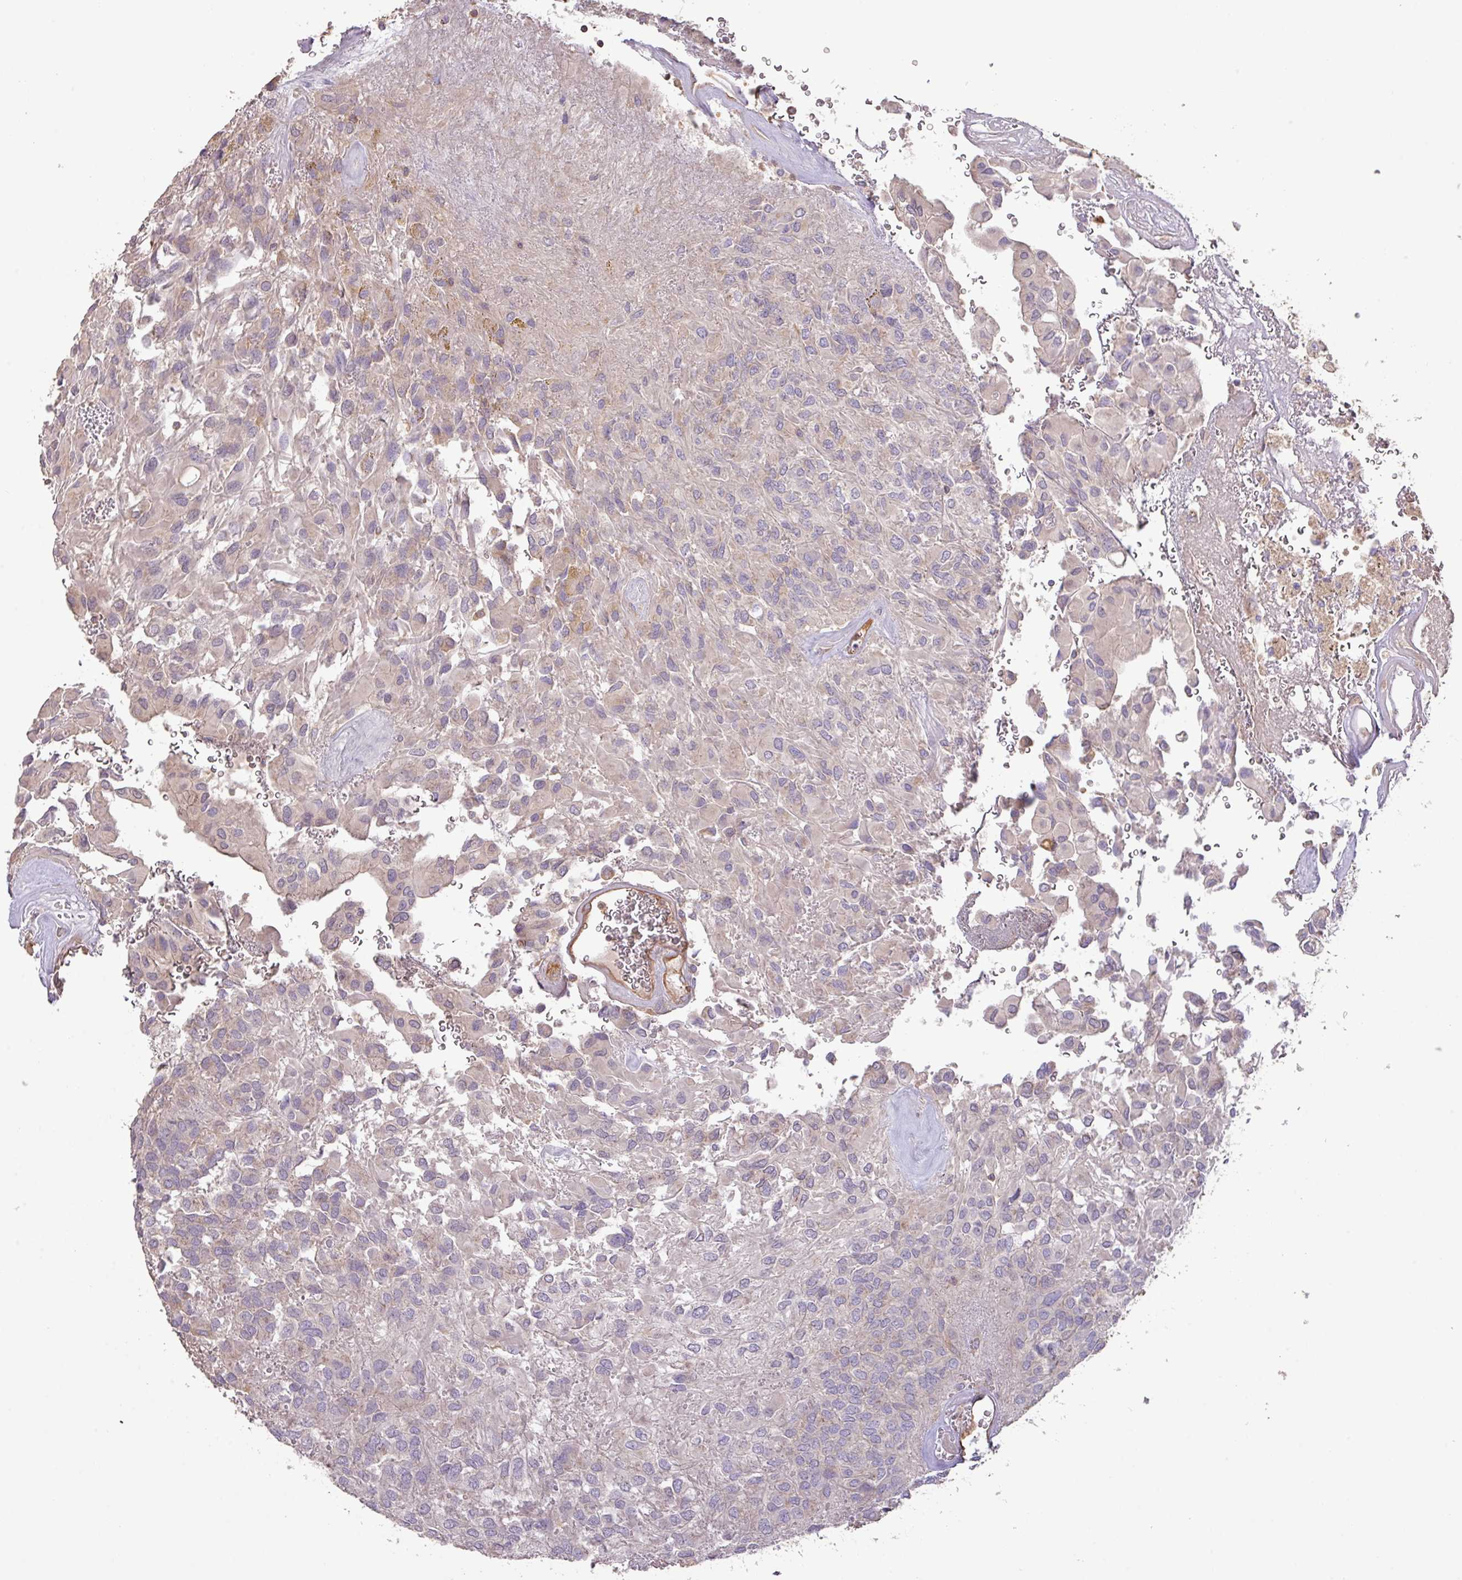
{"staining": {"intensity": "negative", "quantity": "none", "location": "none"}, "tissue": "glioma", "cell_type": "Tumor cells", "image_type": "cancer", "snomed": [{"axis": "morphology", "description": "Glioma, malignant, Low grade"}, {"axis": "topography", "description": "Brain"}], "caption": "Immunohistochemistry histopathology image of neoplastic tissue: human low-grade glioma (malignant) stained with DAB (3,3'-diaminobenzidine) exhibits no significant protein positivity in tumor cells. The staining is performed using DAB brown chromogen with nuclei counter-stained in using hematoxylin.", "gene": "CALML4", "patient": {"sex": "male", "age": 56}}